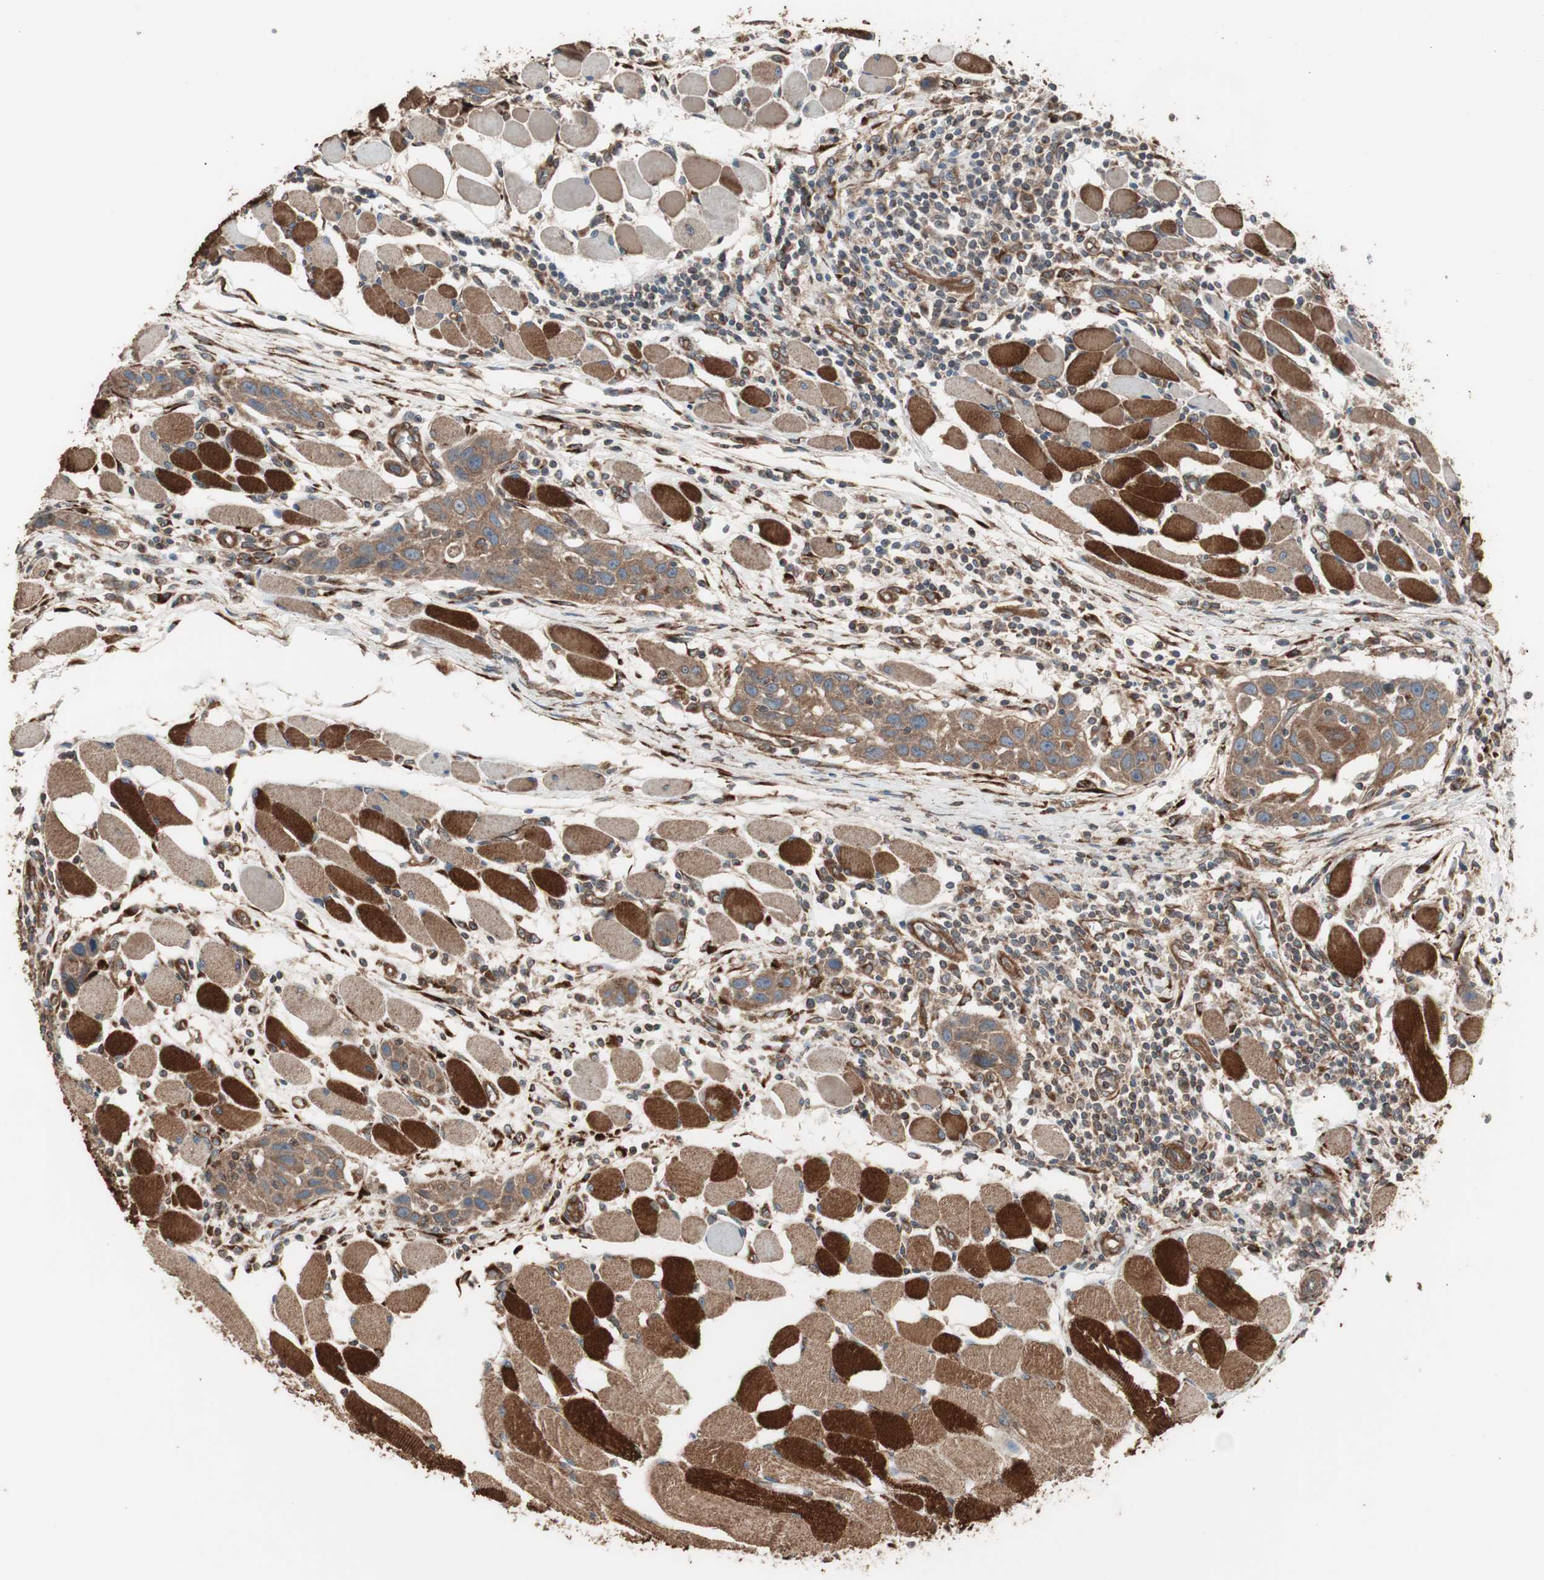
{"staining": {"intensity": "moderate", "quantity": ">75%", "location": "cytoplasmic/membranous"}, "tissue": "head and neck cancer", "cell_type": "Tumor cells", "image_type": "cancer", "snomed": [{"axis": "morphology", "description": "Squamous cell carcinoma, NOS"}, {"axis": "topography", "description": "Oral tissue"}, {"axis": "topography", "description": "Head-Neck"}], "caption": "High-power microscopy captured an IHC micrograph of head and neck squamous cell carcinoma, revealing moderate cytoplasmic/membranous positivity in about >75% of tumor cells. (Brightfield microscopy of DAB IHC at high magnification).", "gene": "LZTS1", "patient": {"sex": "female", "age": 50}}